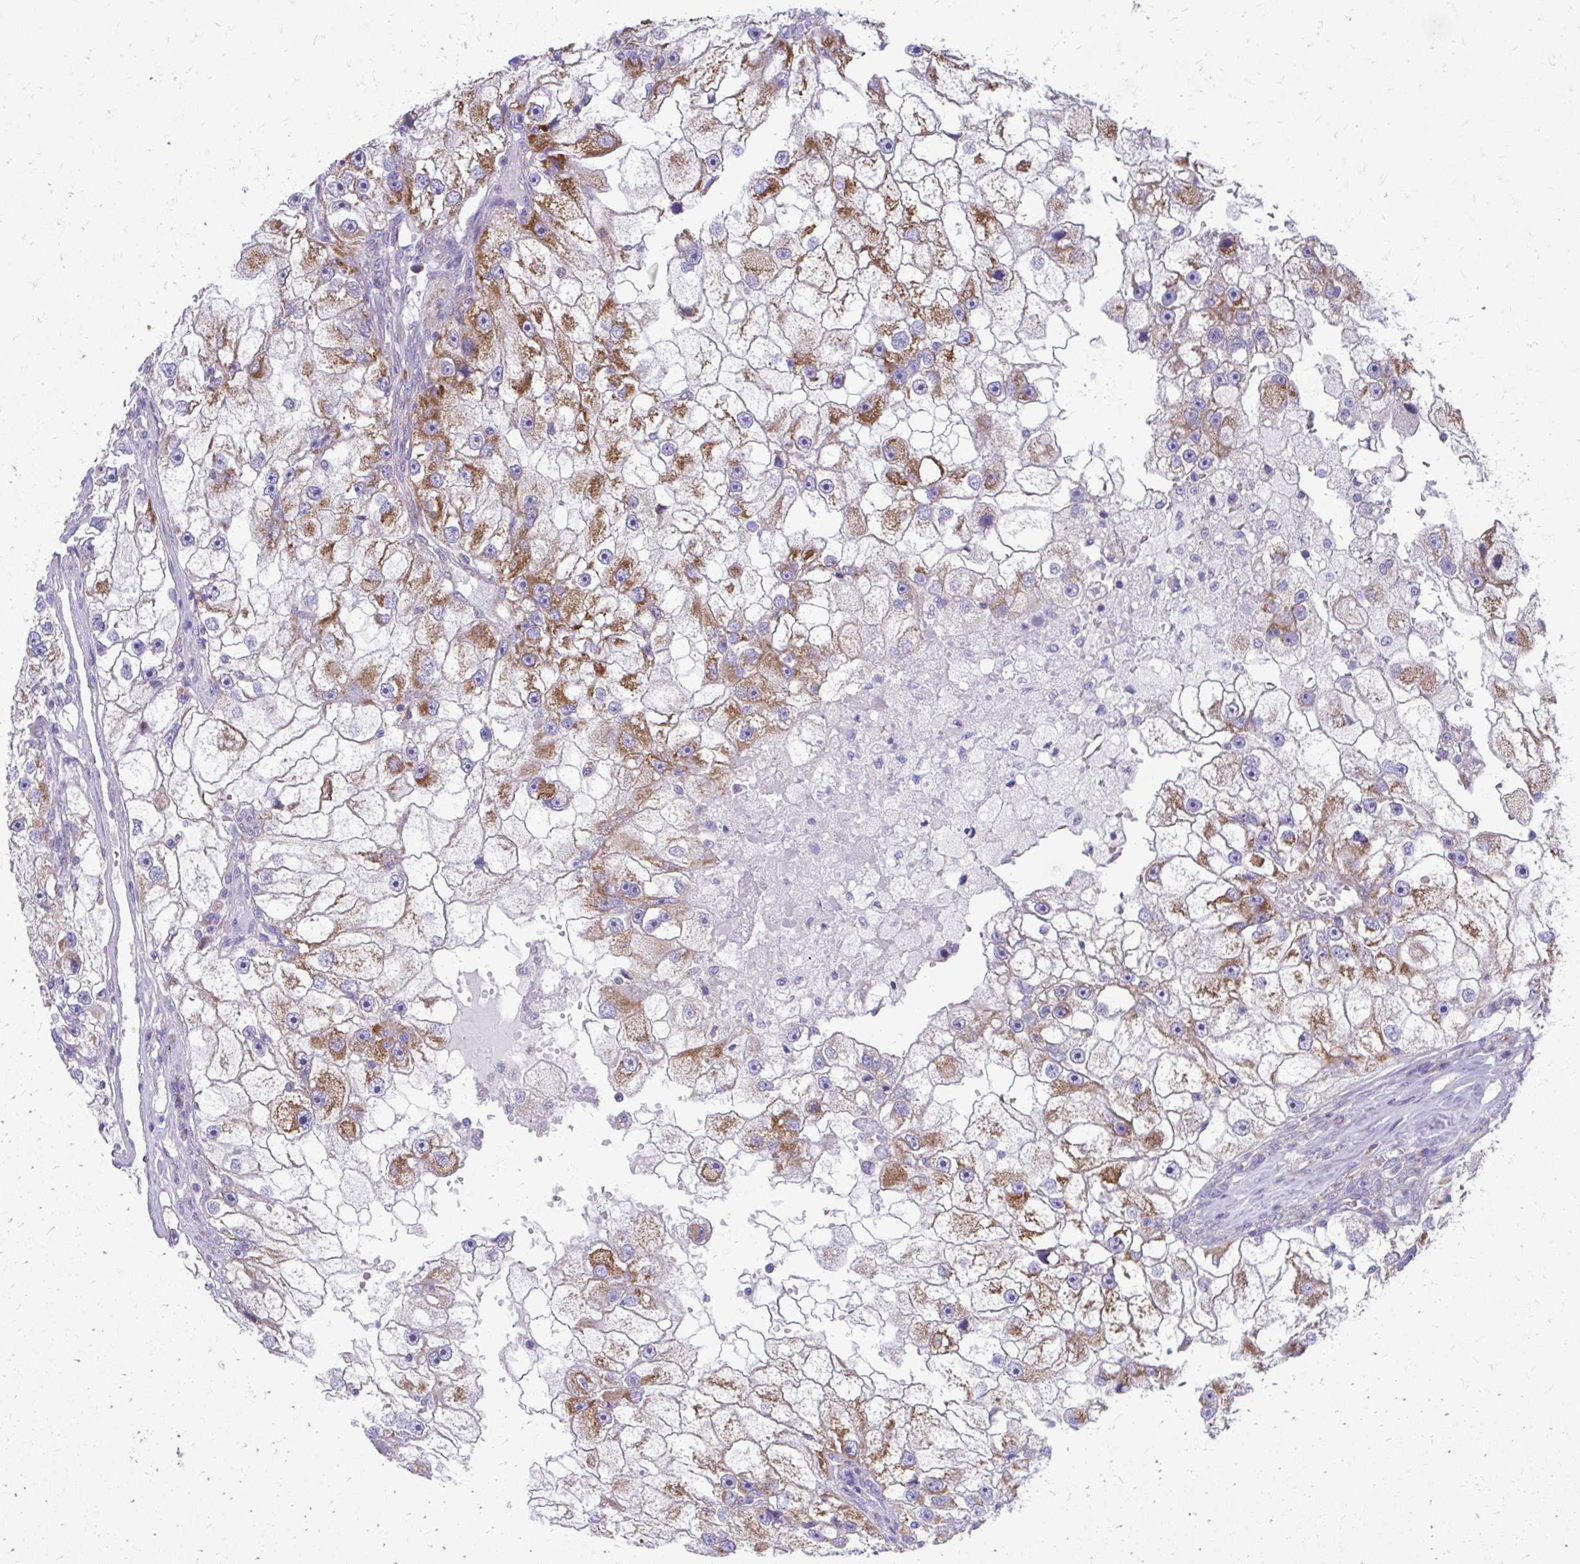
{"staining": {"intensity": "moderate", "quantity": "25%-75%", "location": "cytoplasmic/membranous"}, "tissue": "renal cancer", "cell_type": "Tumor cells", "image_type": "cancer", "snomed": [{"axis": "morphology", "description": "Adenocarcinoma, NOS"}, {"axis": "topography", "description": "Kidney"}], "caption": "Brown immunohistochemical staining in renal adenocarcinoma reveals moderate cytoplasmic/membranous staining in about 25%-75% of tumor cells.", "gene": "MRPL19", "patient": {"sex": "male", "age": 63}}